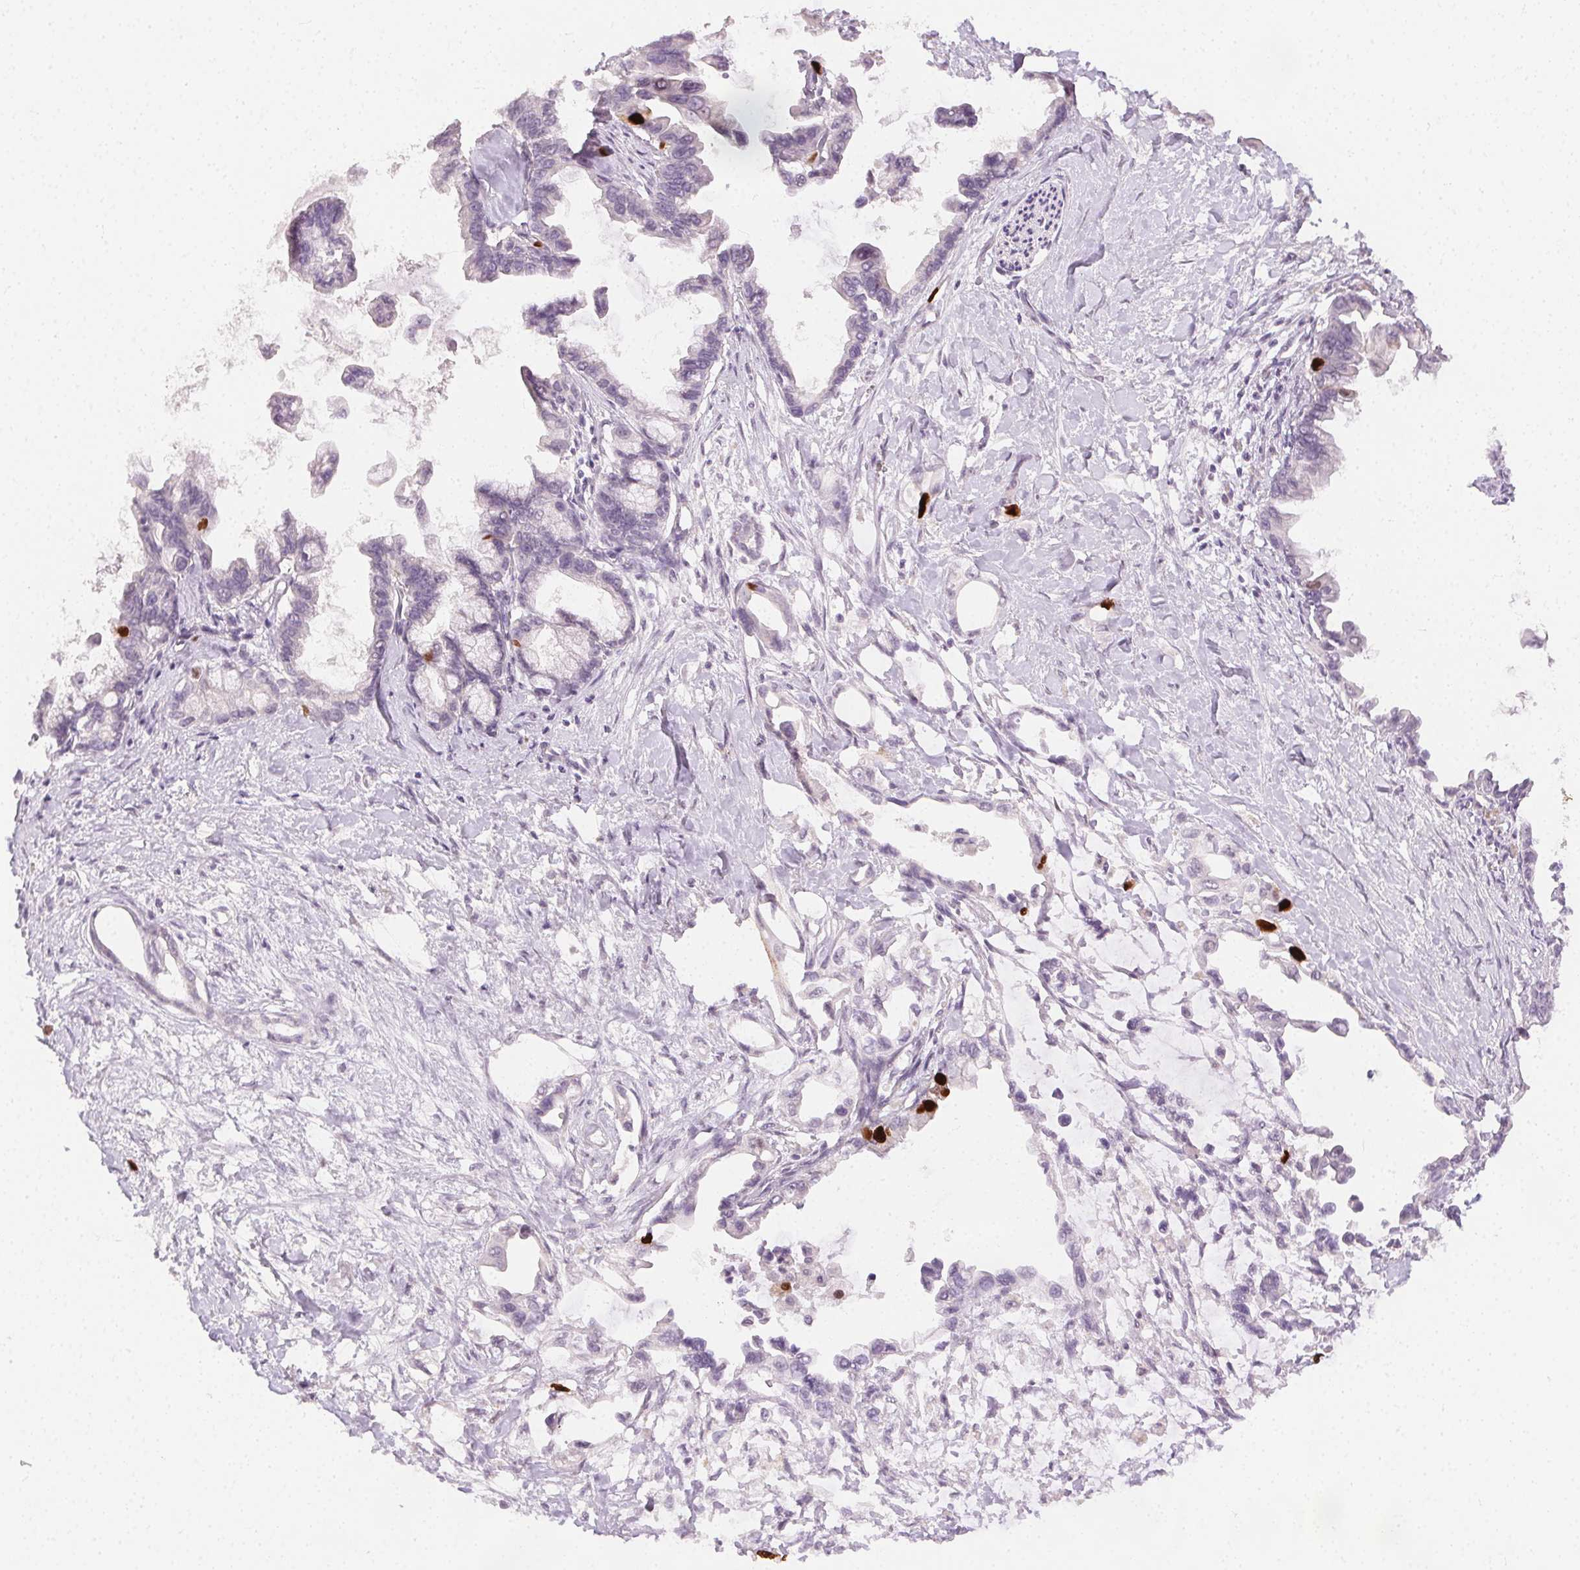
{"staining": {"intensity": "strong", "quantity": "<25%", "location": "nuclear"}, "tissue": "pancreatic cancer", "cell_type": "Tumor cells", "image_type": "cancer", "snomed": [{"axis": "morphology", "description": "Adenocarcinoma, NOS"}, {"axis": "topography", "description": "Pancreas"}], "caption": "Immunohistochemistry (IHC) of human pancreatic adenocarcinoma demonstrates medium levels of strong nuclear expression in approximately <25% of tumor cells.", "gene": "ANLN", "patient": {"sex": "male", "age": 61}}